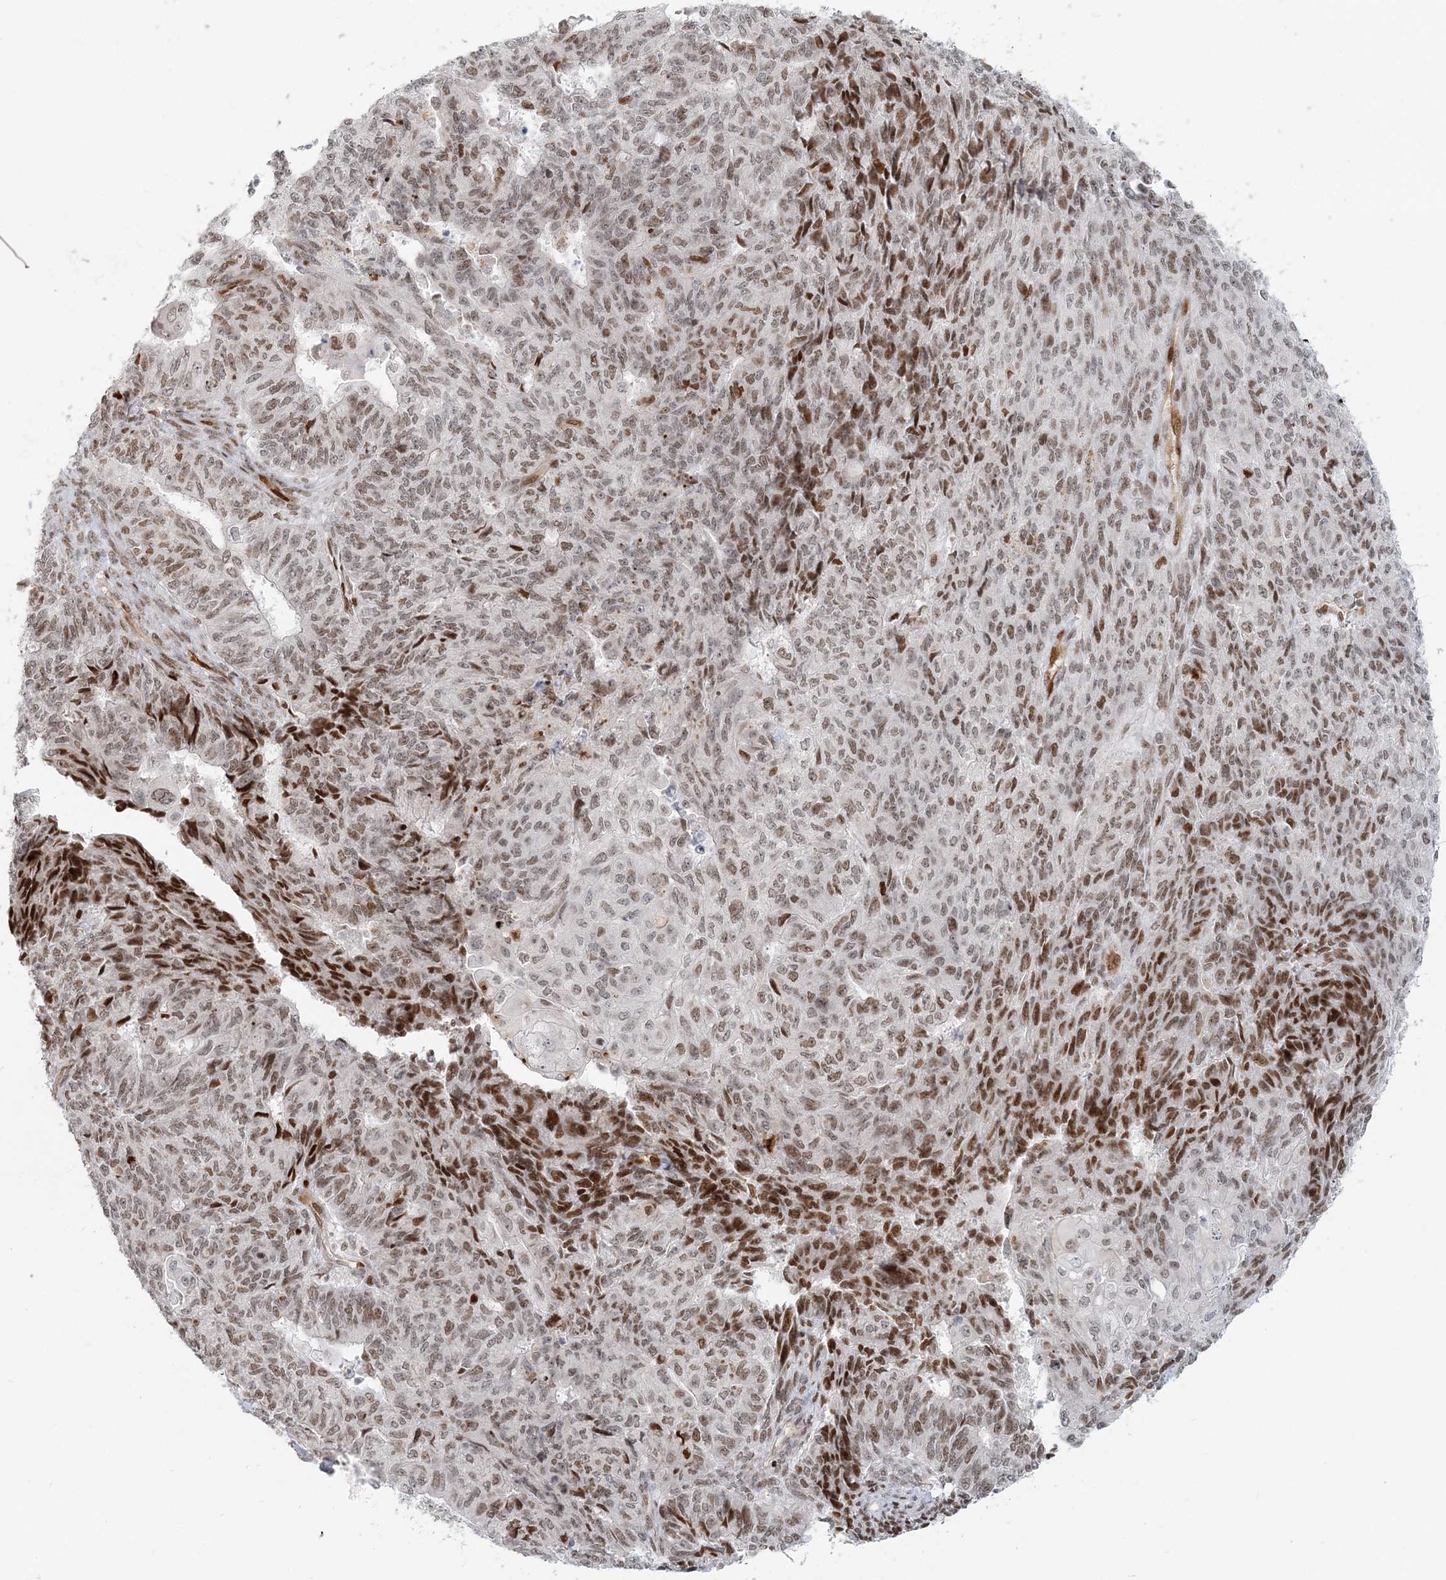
{"staining": {"intensity": "moderate", "quantity": ">75%", "location": "nuclear"}, "tissue": "endometrial cancer", "cell_type": "Tumor cells", "image_type": "cancer", "snomed": [{"axis": "morphology", "description": "Adenocarcinoma, NOS"}, {"axis": "topography", "description": "Endometrium"}], "caption": "An image of endometrial cancer stained for a protein shows moderate nuclear brown staining in tumor cells.", "gene": "BAZ1B", "patient": {"sex": "female", "age": 32}}